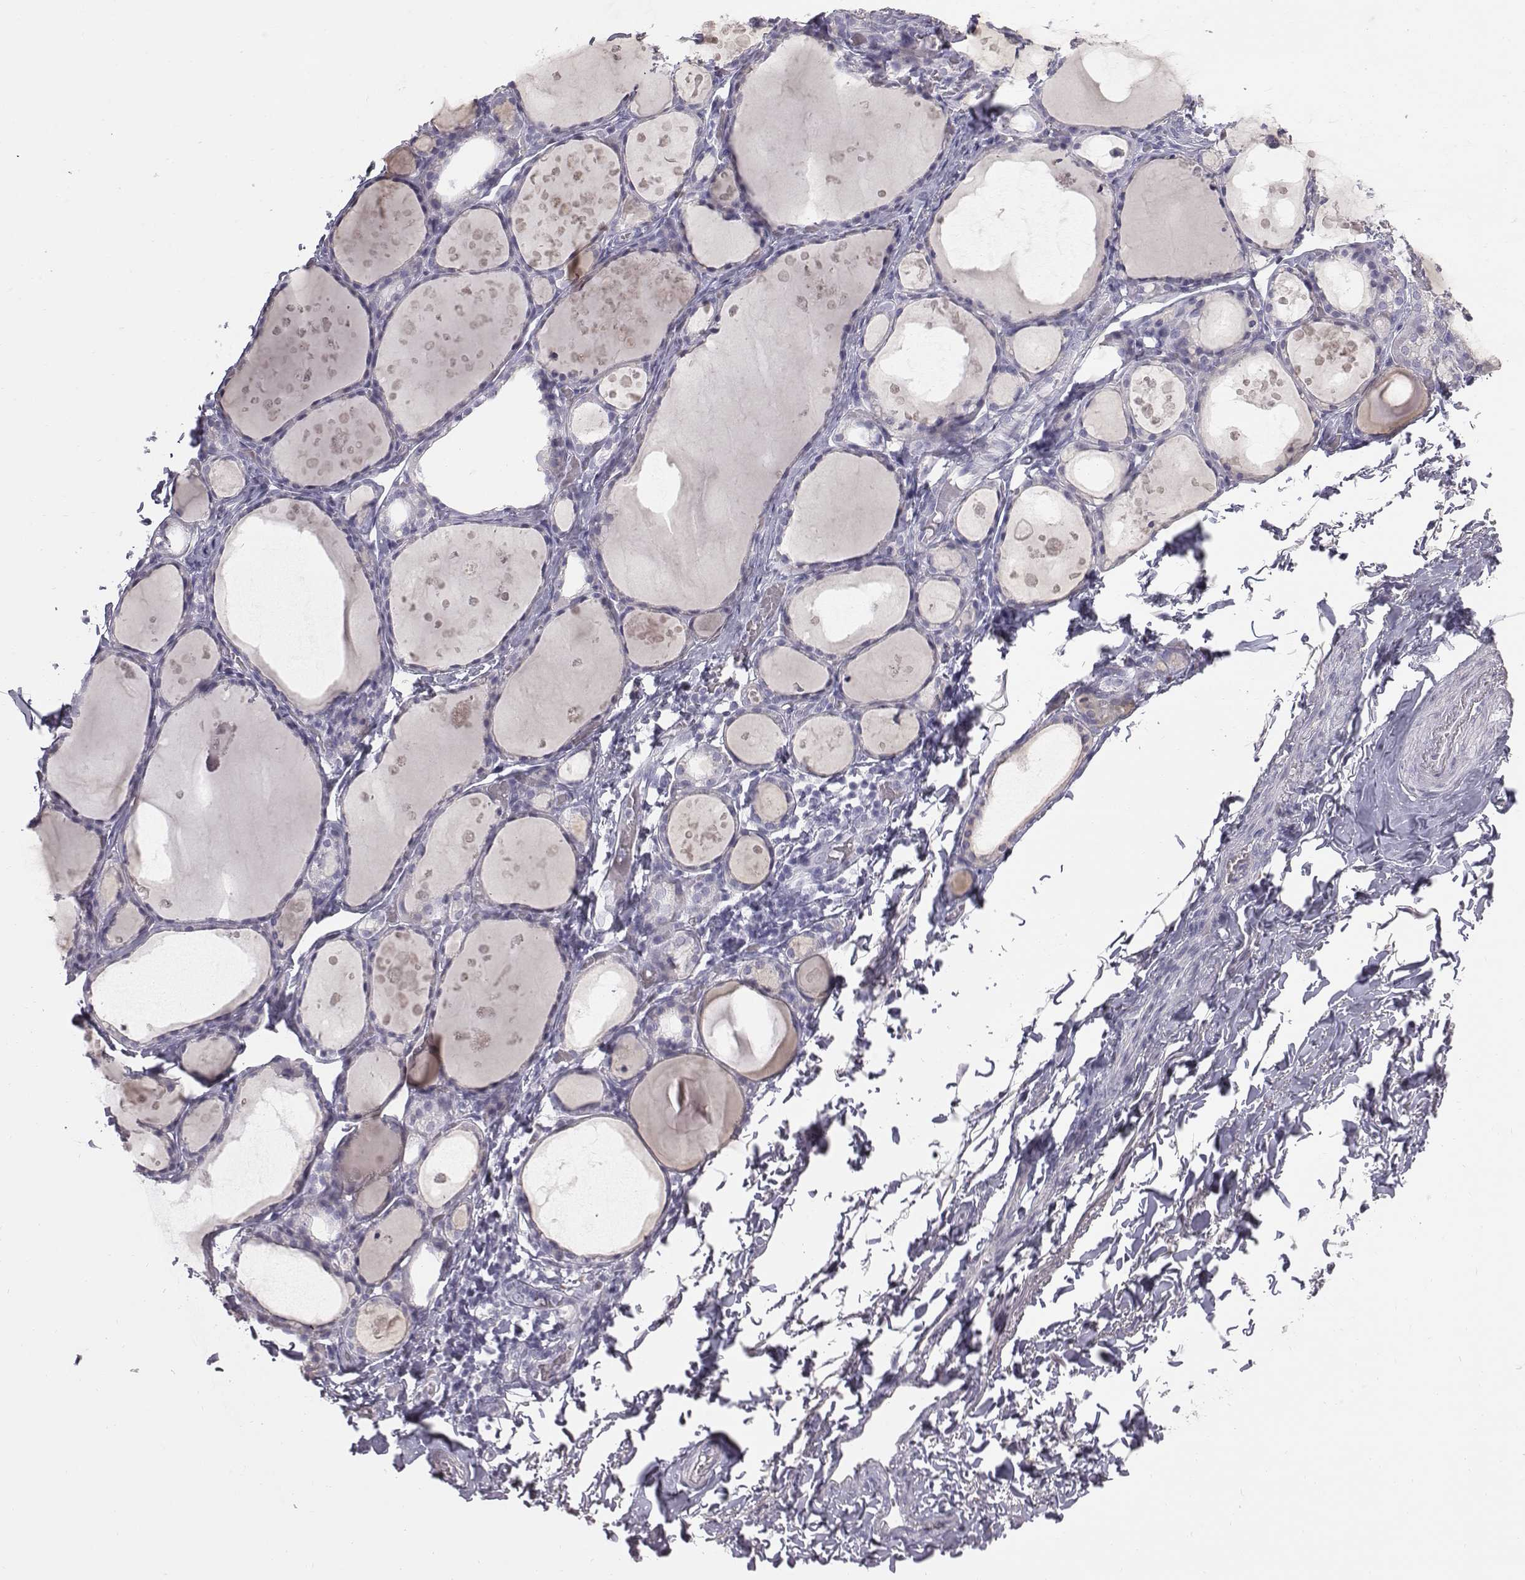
{"staining": {"intensity": "negative", "quantity": "none", "location": "none"}, "tissue": "thyroid gland", "cell_type": "Glandular cells", "image_type": "normal", "snomed": [{"axis": "morphology", "description": "Normal tissue, NOS"}, {"axis": "topography", "description": "Thyroid gland"}], "caption": "DAB (3,3'-diaminobenzidine) immunohistochemical staining of unremarkable thyroid gland exhibits no significant expression in glandular cells. Nuclei are stained in blue.", "gene": "C6orf58", "patient": {"sex": "male", "age": 68}}